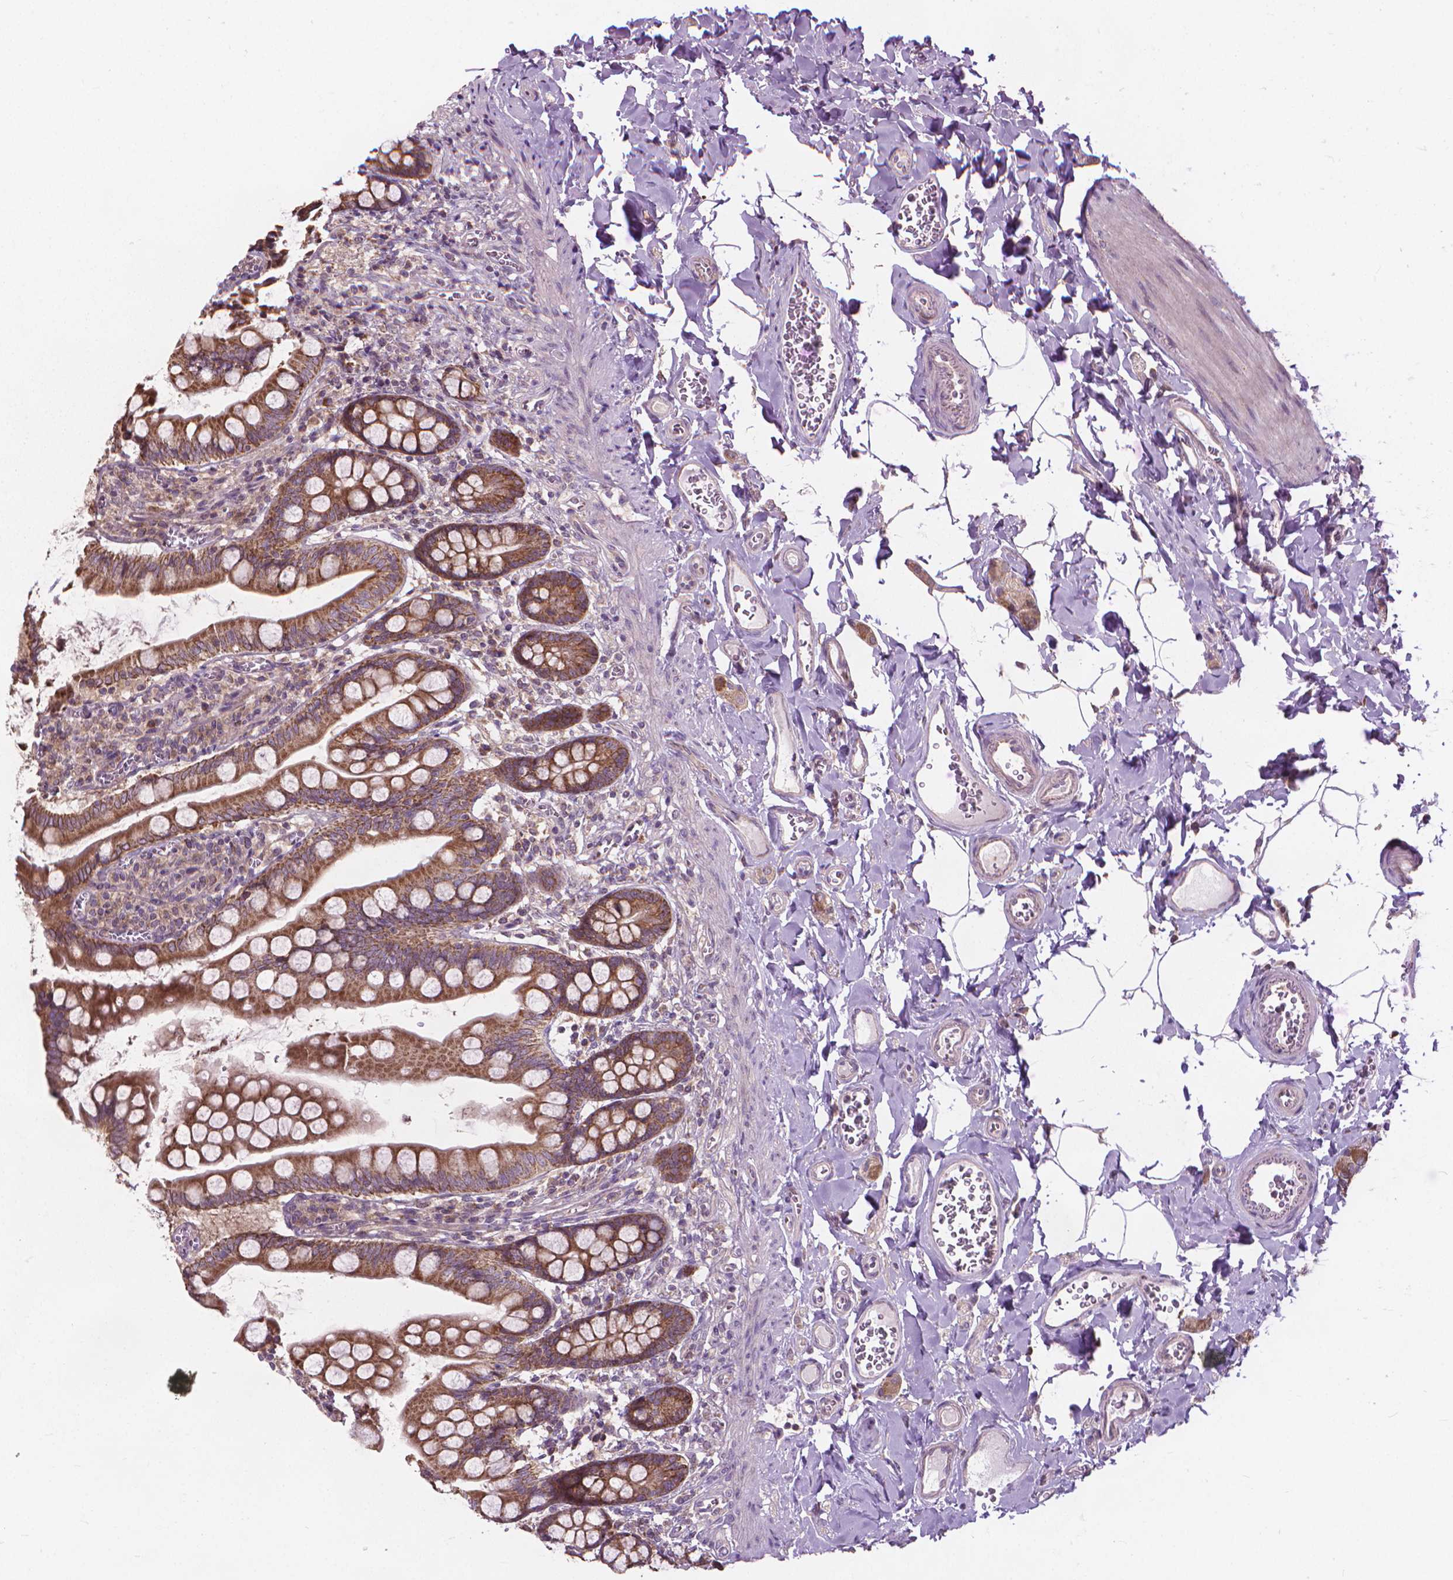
{"staining": {"intensity": "strong", "quantity": ">75%", "location": "cytoplasmic/membranous"}, "tissue": "small intestine", "cell_type": "Glandular cells", "image_type": "normal", "snomed": [{"axis": "morphology", "description": "Normal tissue, NOS"}, {"axis": "topography", "description": "Small intestine"}], "caption": "This image reveals IHC staining of unremarkable small intestine, with high strong cytoplasmic/membranous expression in about >75% of glandular cells.", "gene": "NUDT1", "patient": {"sex": "female", "age": 56}}